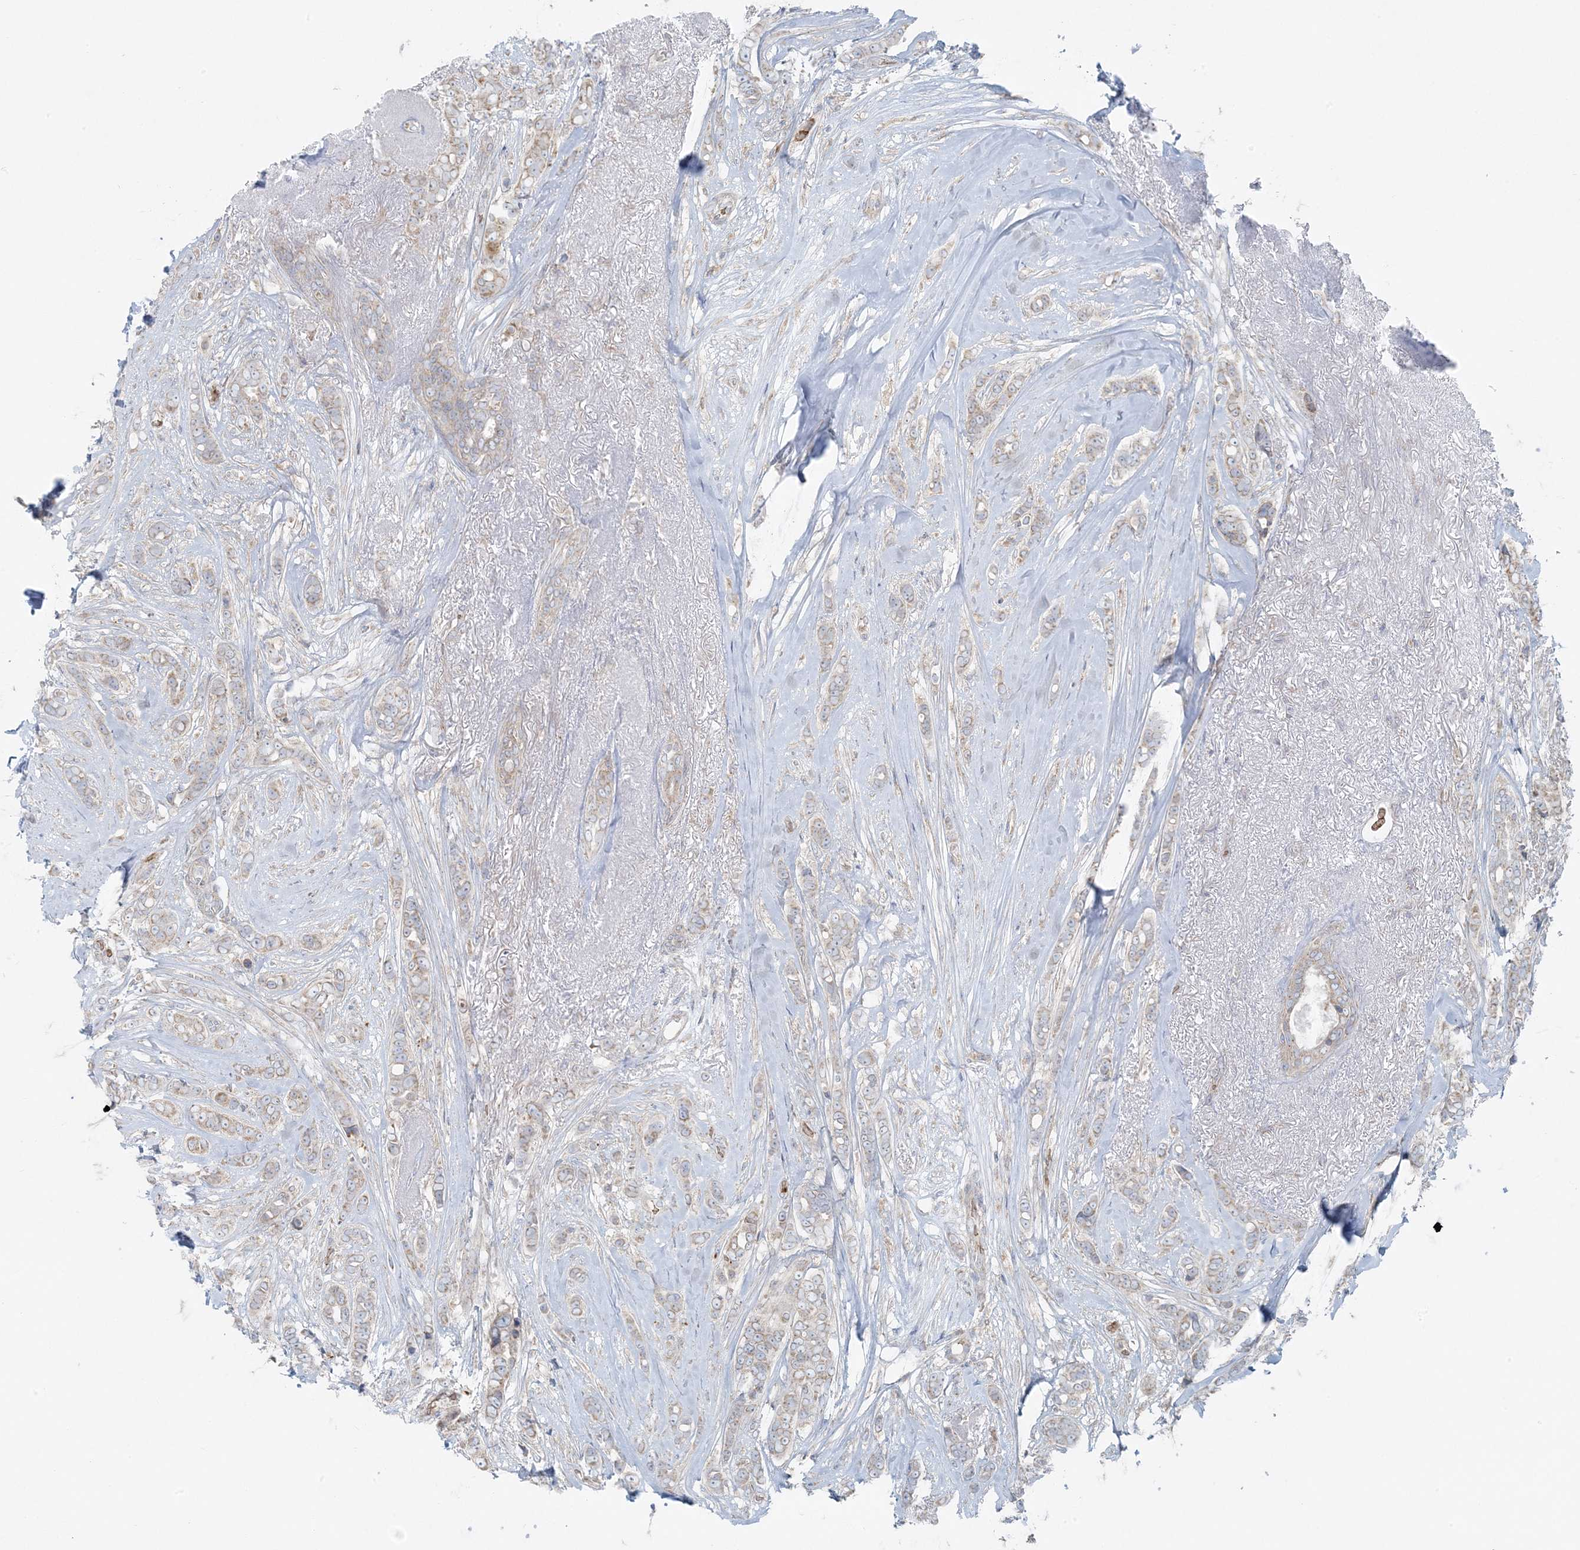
{"staining": {"intensity": "weak", "quantity": "<25%", "location": "cytoplasmic/membranous"}, "tissue": "breast cancer", "cell_type": "Tumor cells", "image_type": "cancer", "snomed": [{"axis": "morphology", "description": "Lobular carcinoma"}, {"axis": "topography", "description": "Breast"}], "caption": "This image is of breast lobular carcinoma stained with IHC to label a protein in brown with the nuclei are counter-stained blue. There is no positivity in tumor cells.", "gene": "PIK3R4", "patient": {"sex": "female", "age": 51}}